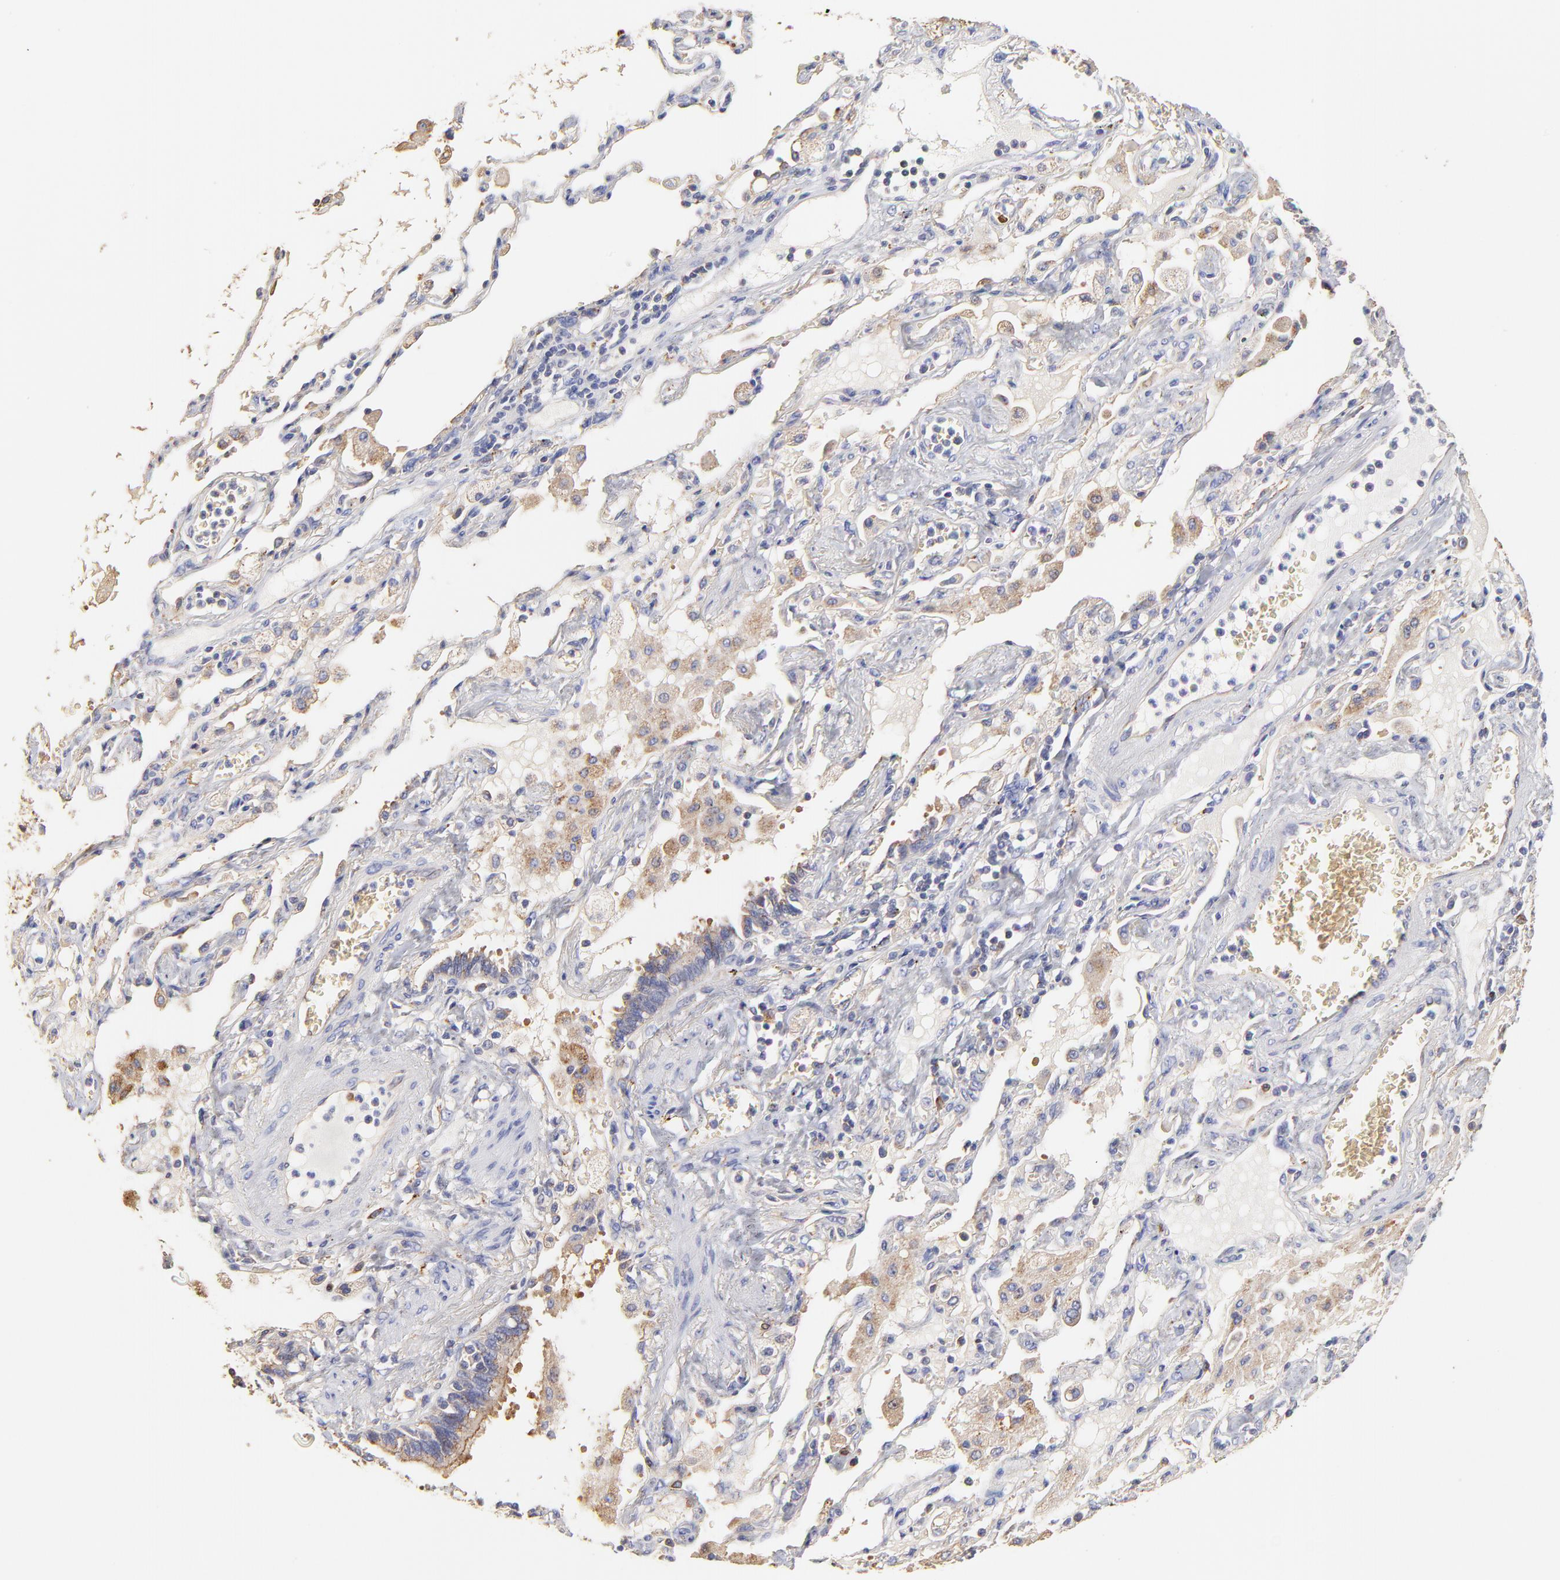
{"staining": {"intensity": "moderate", "quantity": ">75%", "location": "cytoplasmic/membranous"}, "tissue": "lung cancer", "cell_type": "Tumor cells", "image_type": "cancer", "snomed": [{"axis": "morphology", "description": "Squamous cell carcinoma, NOS"}, {"axis": "topography", "description": "Lung"}], "caption": "A histopathology image of lung squamous cell carcinoma stained for a protein displays moderate cytoplasmic/membranous brown staining in tumor cells.", "gene": "CD2AP", "patient": {"sex": "female", "age": 76}}